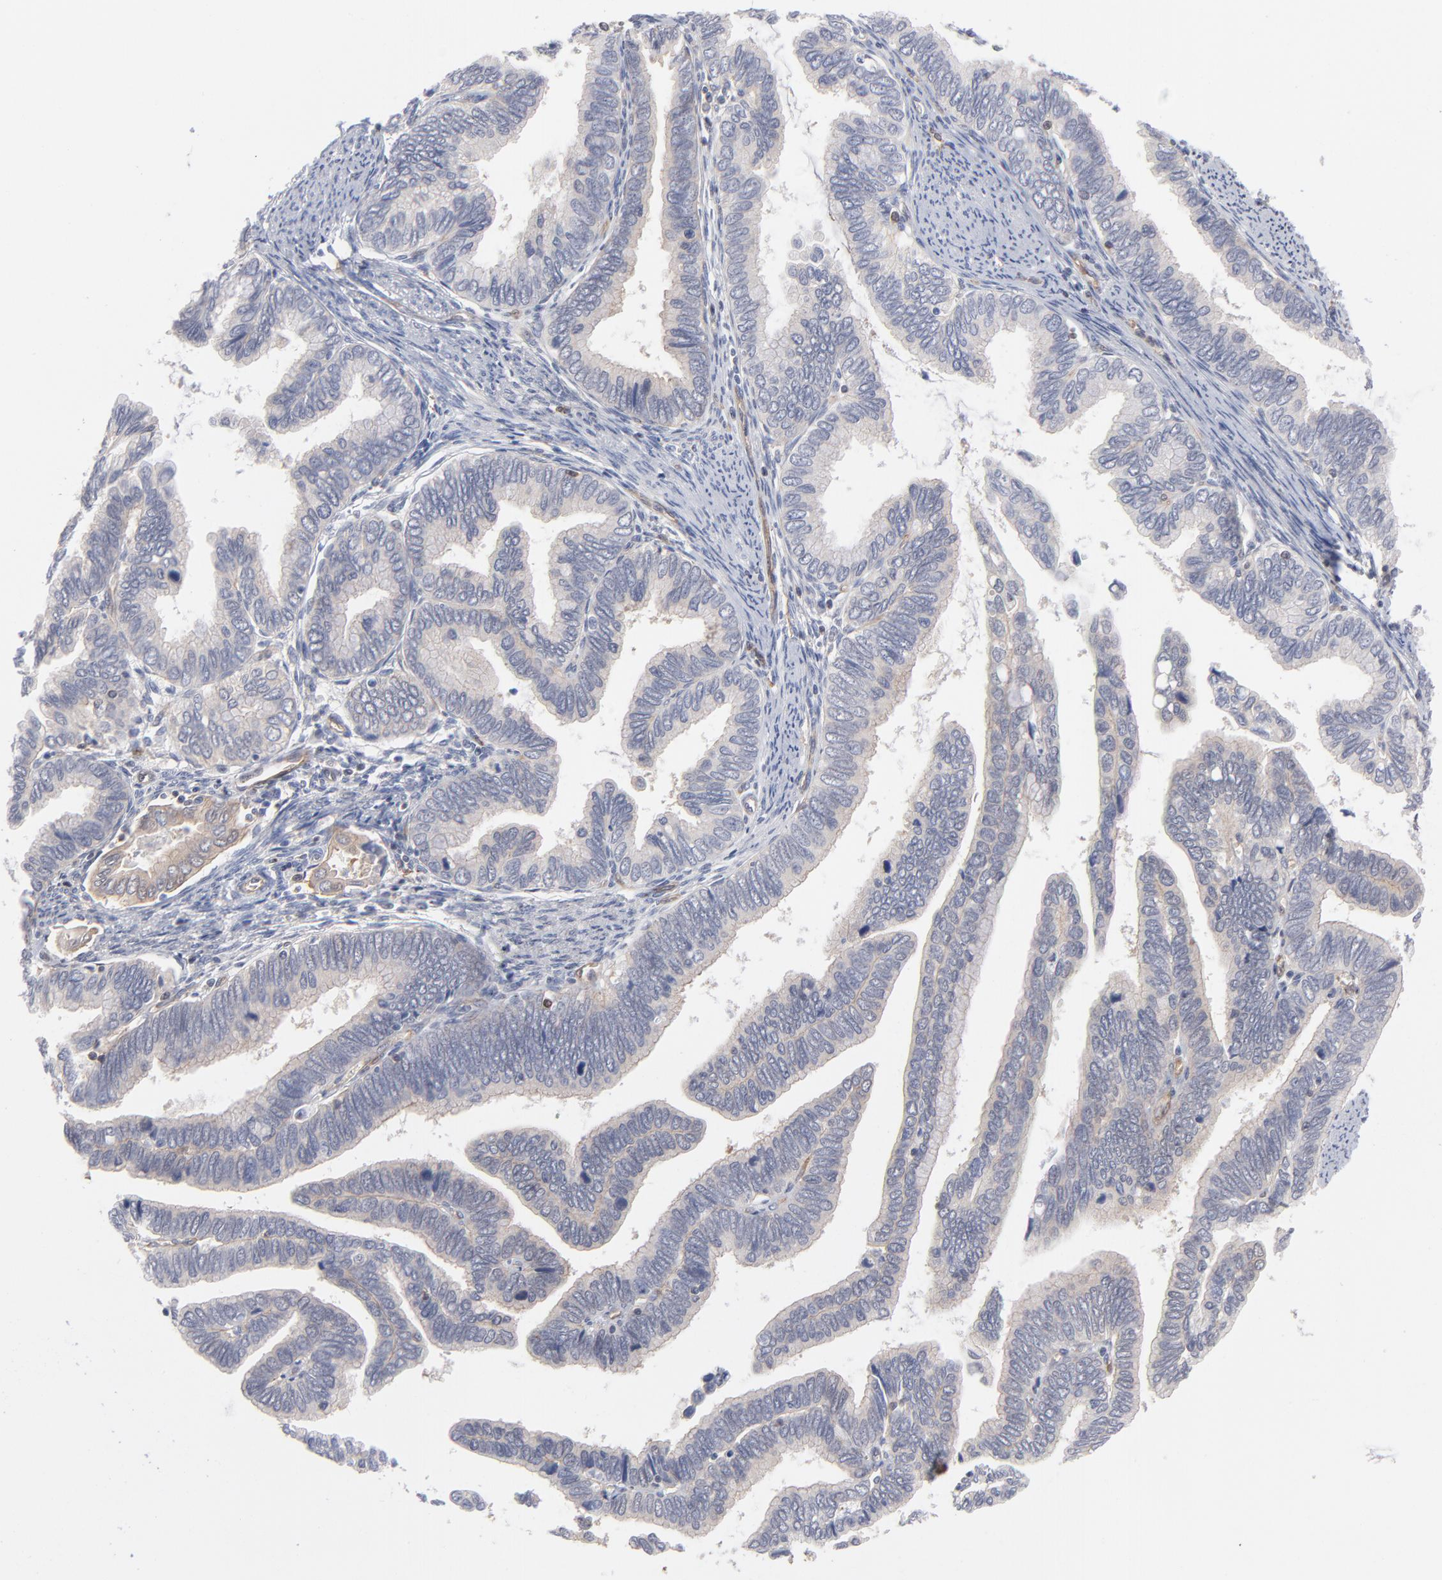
{"staining": {"intensity": "negative", "quantity": "none", "location": "none"}, "tissue": "cervical cancer", "cell_type": "Tumor cells", "image_type": "cancer", "snomed": [{"axis": "morphology", "description": "Adenocarcinoma, NOS"}, {"axis": "topography", "description": "Cervix"}], "caption": "IHC photomicrograph of human adenocarcinoma (cervical) stained for a protein (brown), which displays no expression in tumor cells.", "gene": "PXN", "patient": {"sex": "female", "age": 49}}